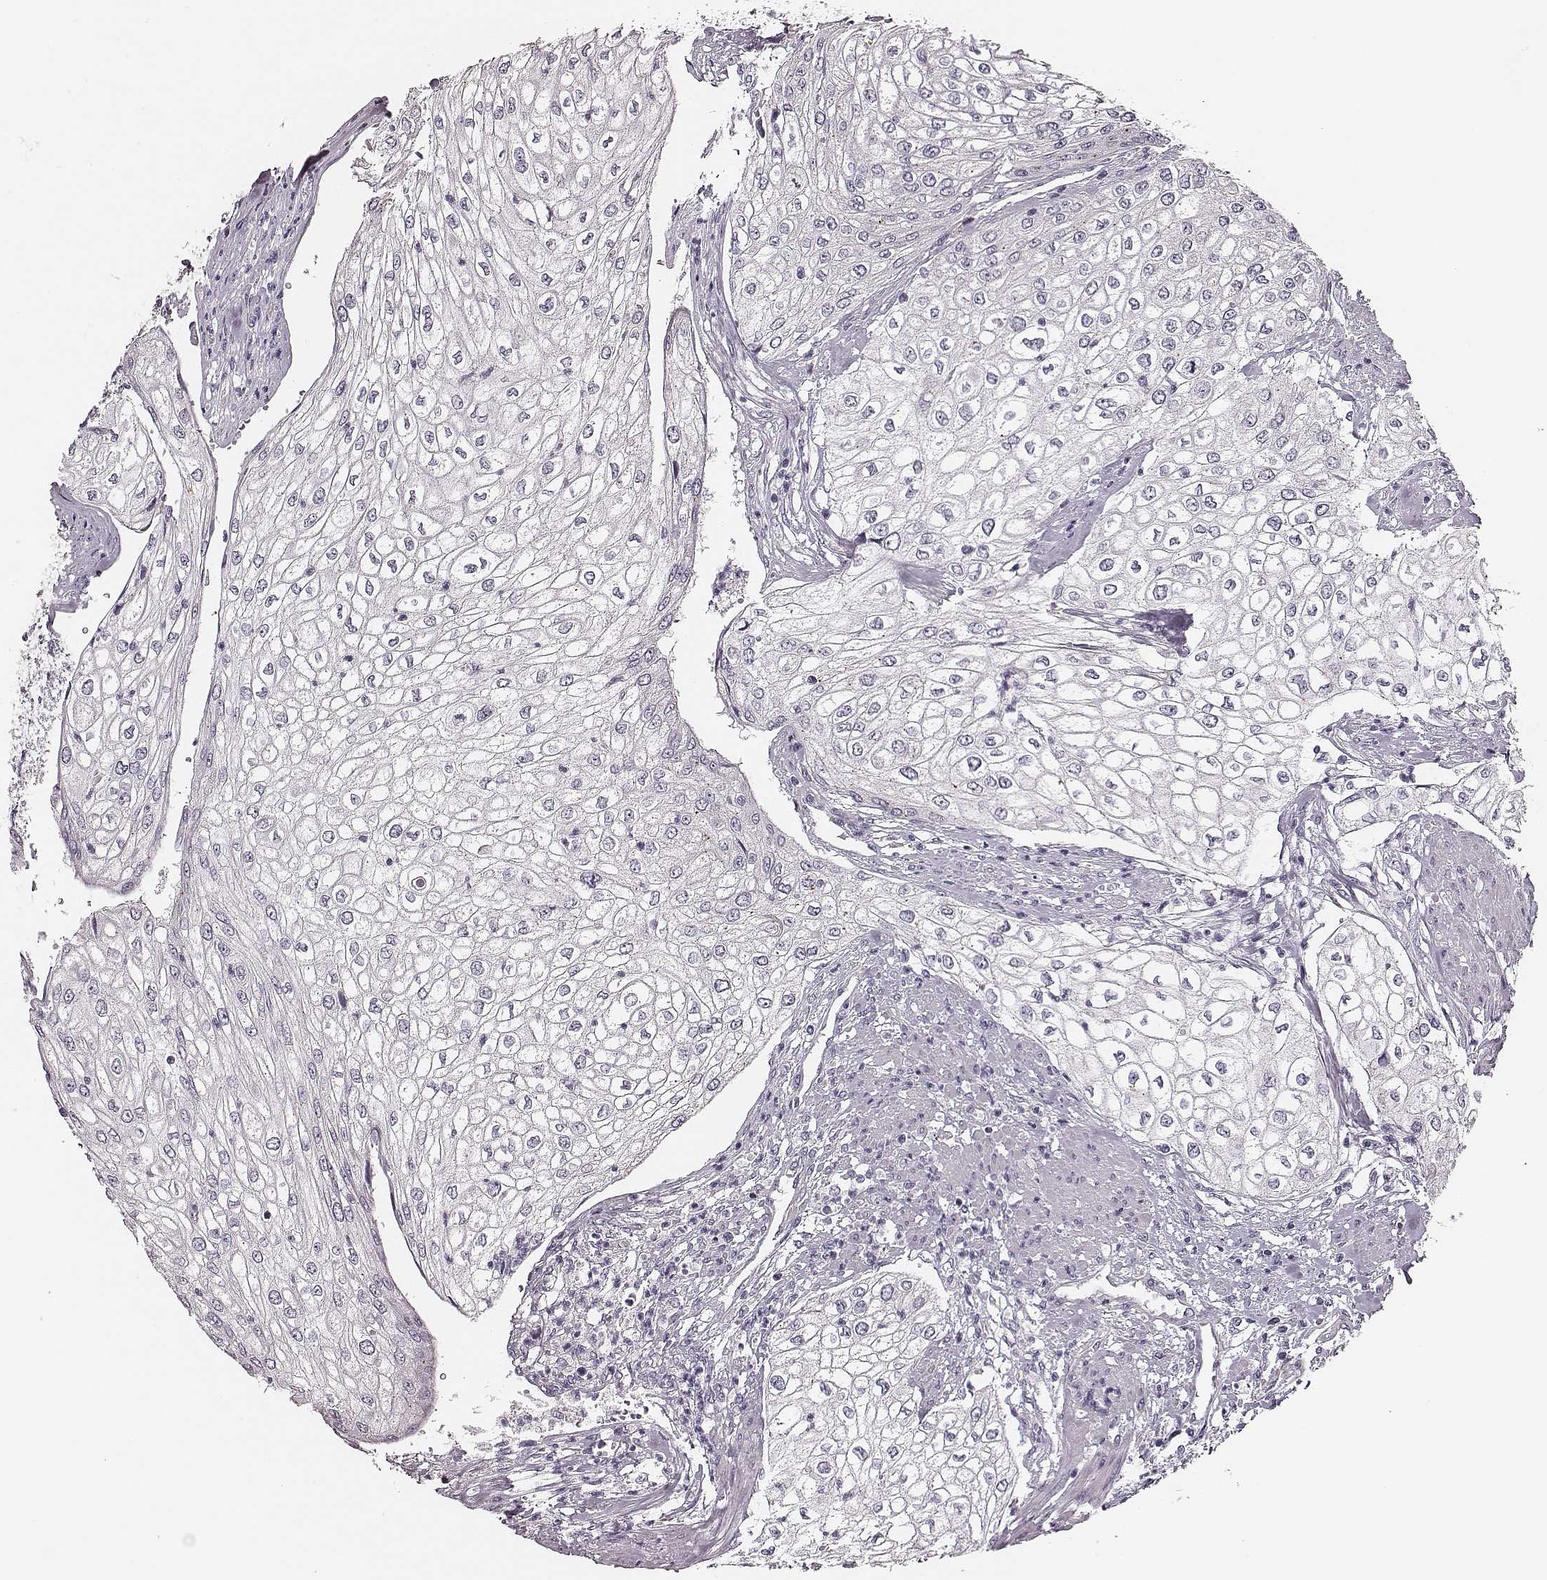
{"staining": {"intensity": "negative", "quantity": "none", "location": "none"}, "tissue": "urothelial cancer", "cell_type": "Tumor cells", "image_type": "cancer", "snomed": [{"axis": "morphology", "description": "Urothelial carcinoma, High grade"}, {"axis": "topography", "description": "Urinary bladder"}], "caption": "The immunohistochemistry (IHC) image has no significant staining in tumor cells of high-grade urothelial carcinoma tissue.", "gene": "UBL4B", "patient": {"sex": "male", "age": 62}}